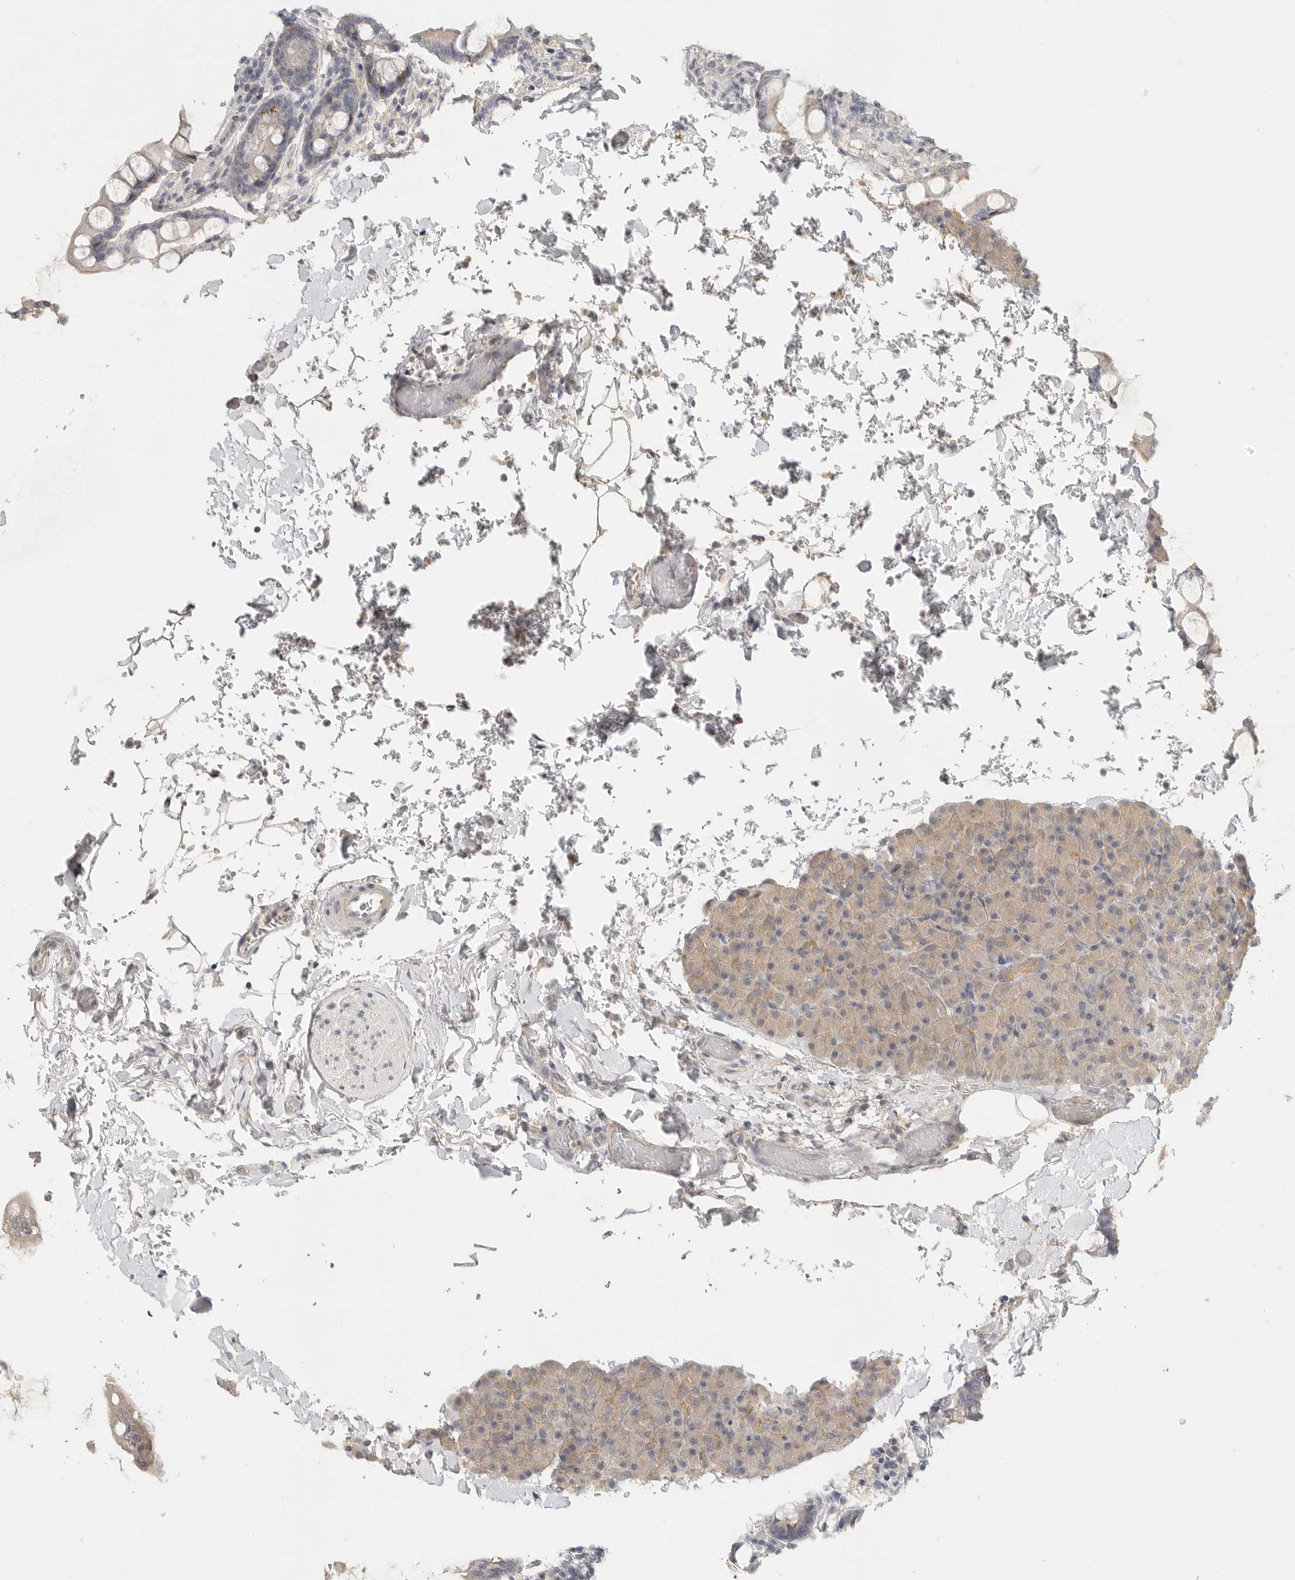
{"staining": {"intensity": "moderate", "quantity": "<25%", "location": "cytoplasmic/membranous"}, "tissue": "pancreas", "cell_type": "Exocrine glandular cells", "image_type": "normal", "snomed": [{"axis": "morphology", "description": "Normal tissue, NOS"}, {"axis": "topography", "description": "Pancreas"}], "caption": "Immunohistochemistry image of unremarkable pancreas: pancreas stained using immunohistochemistry reveals low levels of moderate protein expression localized specifically in the cytoplasmic/membranous of exocrine glandular cells, appearing as a cytoplasmic/membranous brown color.", "gene": "HDAC6", "patient": {"sex": "female", "age": 43}}